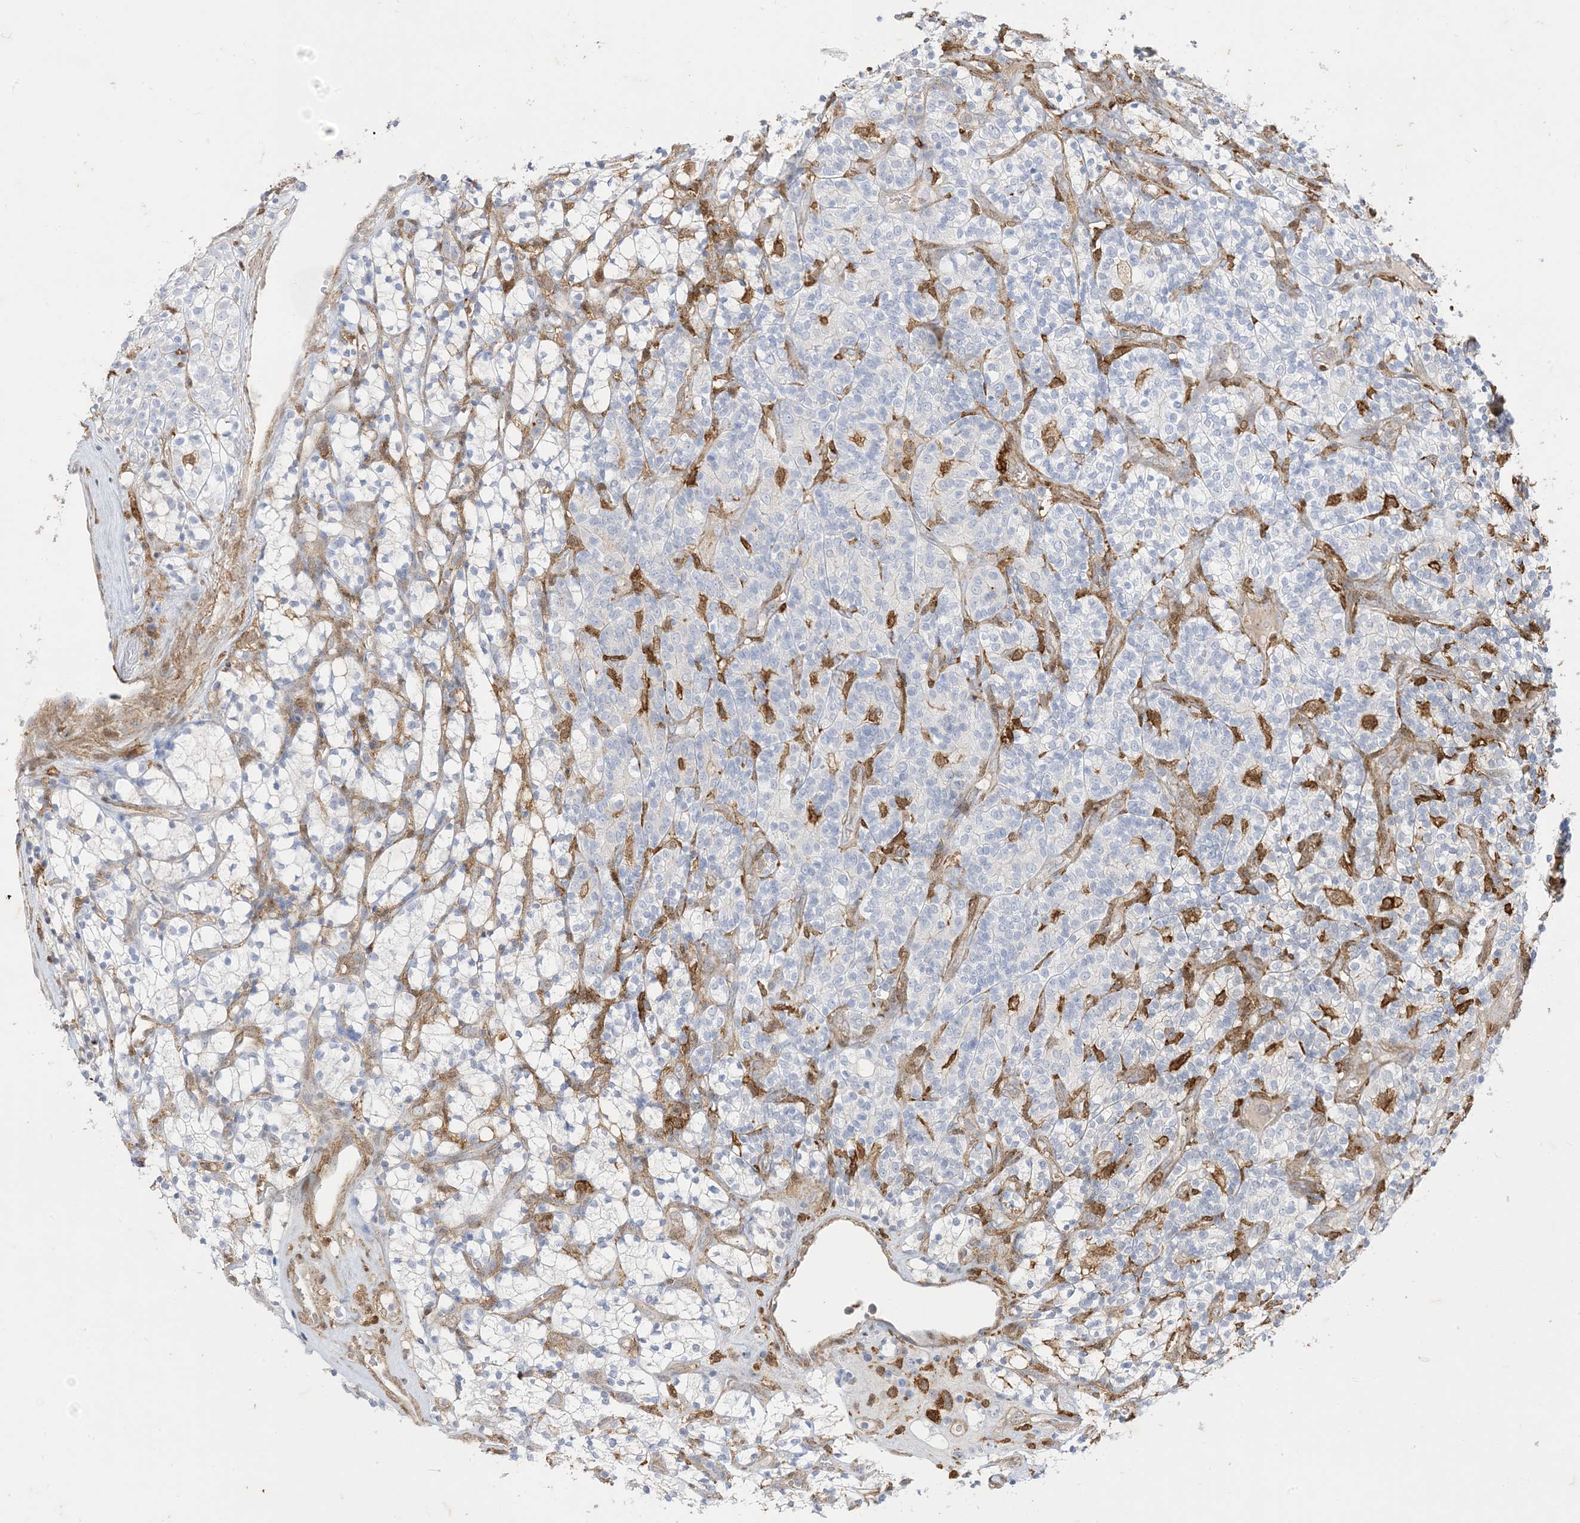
{"staining": {"intensity": "negative", "quantity": "none", "location": "none"}, "tissue": "renal cancer", "cell_type": "Tumor cells", "image_type": "cancer", "snomed": [{"axis": "morphology", "description": "Adenocarcinoma, NOS"}, {"axis": "topography", "description": "Kidney"}], "caption": "Tumor cells are negative for protein expression in human renal adenocarcinoma. (DAB IHC visualized using brightfield microscopy, high magnification).", "gene": "GSN", "patient": {"sex": "male", "age": 77}}